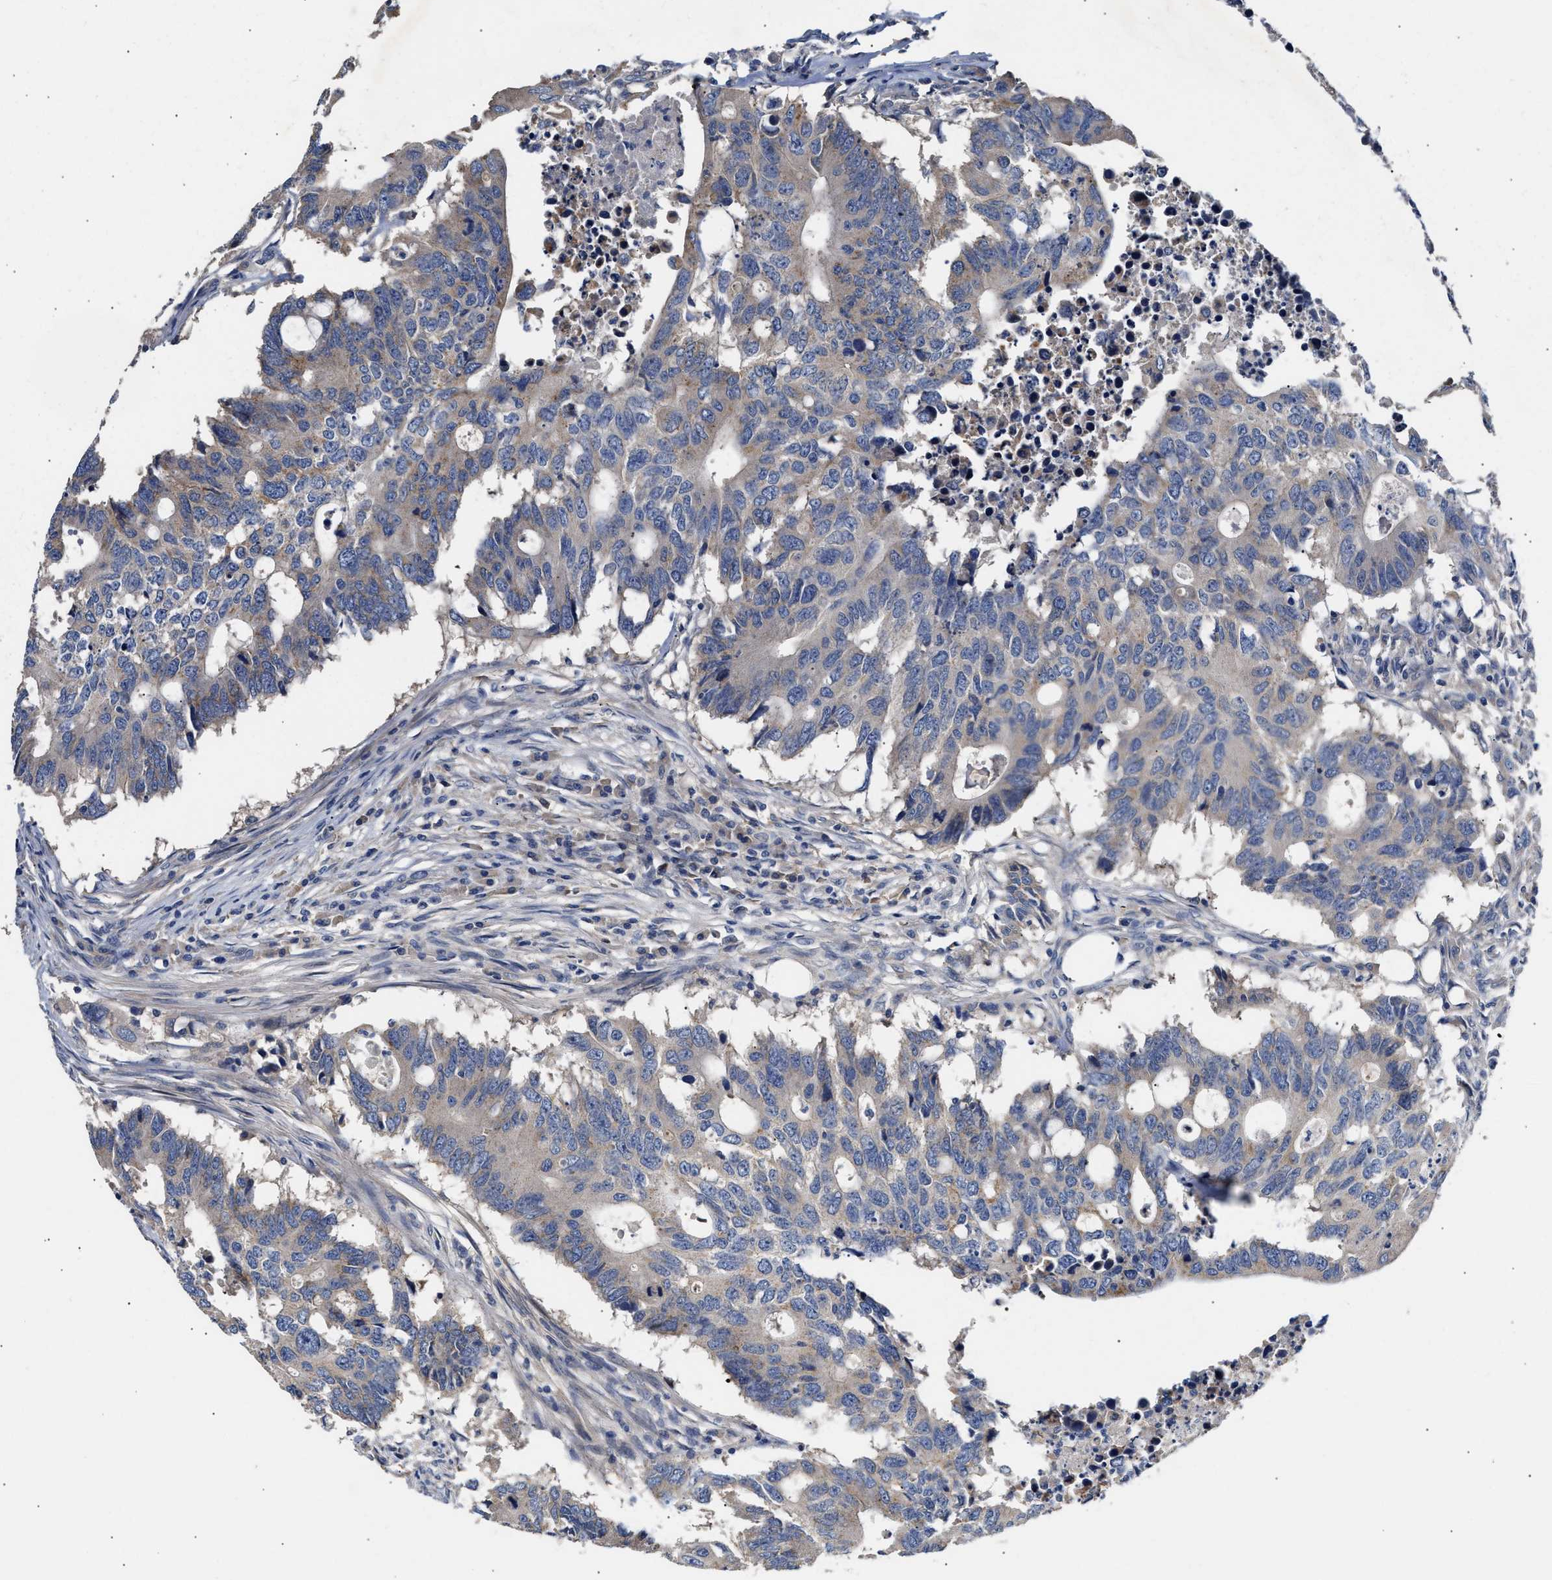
{"staining": {"intensity": "negative", "quantity": "none", "location": "none"}, "tissue": "colorectal cancer", "cell_type": "Tumor cells", "image_type": "cancer", "snomed": [{"axis": "morphology", "description": "Adenocarcinoma, NOS"}, {"axis": "topography", "description": "Colon"}], "caption": "A histopathology image of human colorectal adenocarcinoma is negative for staining in tumor cells. Nuclei are stained in blue.", "gene": "KASH5", "patient": {"sex": "male", "age": 71}}